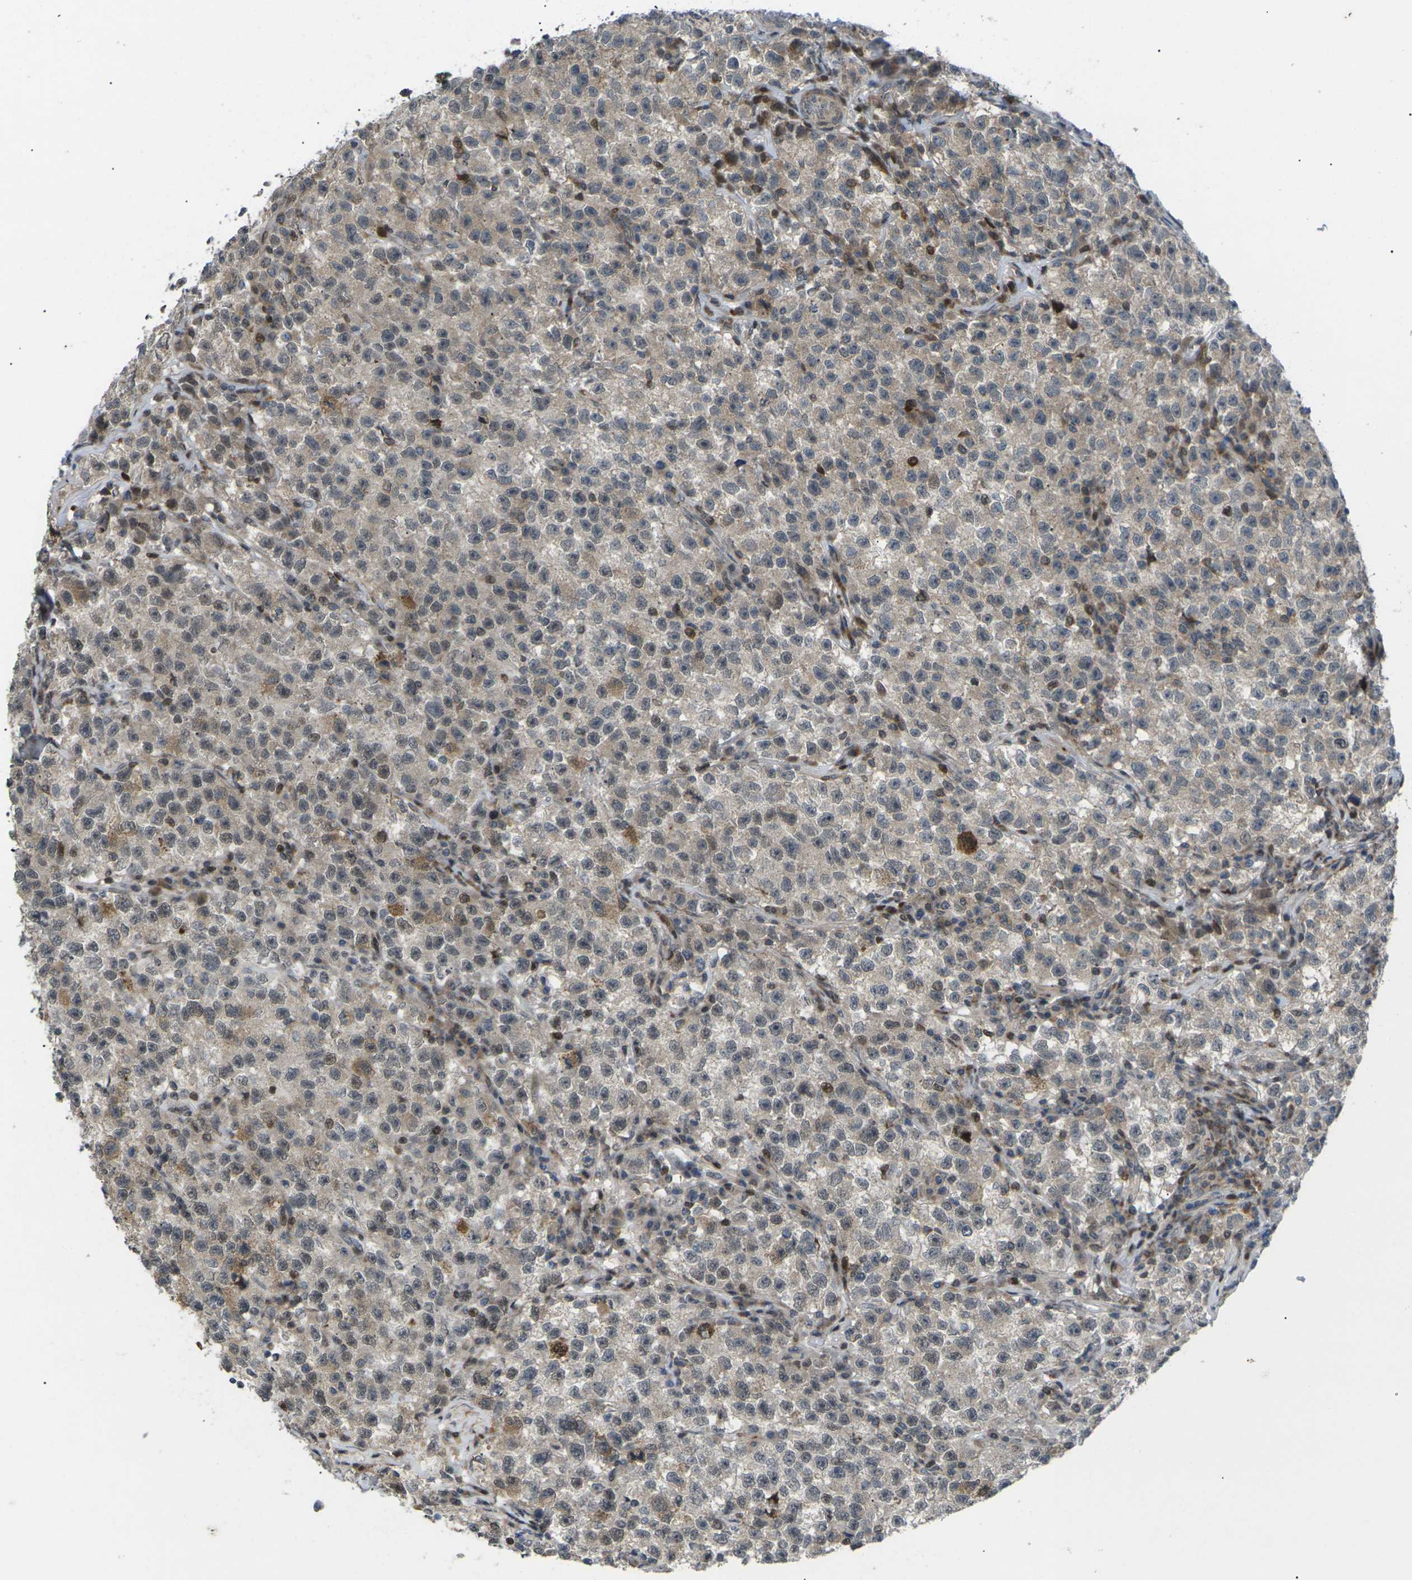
{"staining": {"intensity": "weak", "quantity": "25%-75%", "location": "cytoplasmic/membranous"}, "tissue": "testis cancer", "cell_type": "Tumor cells", "image_type": "cancer", "snomed": [{"axis": "morphology", "description": "Seminoma, NOS"}, {"axis": "topography", "description": "Testis"}], "caption": "A low amount of weak cytoplasmic/membranous expression is present in approximately 25%-75% of tumor cells in seminoma (testis) tissue. The staining is performed using DAB (3,3'-diaminobenzidine) brown chromogen to label protein expression. The nuclei are counter-stained blue using hematoxylin.", "gene": "RPS6KA3", "patient": {"sex": "male", "age": 22}}